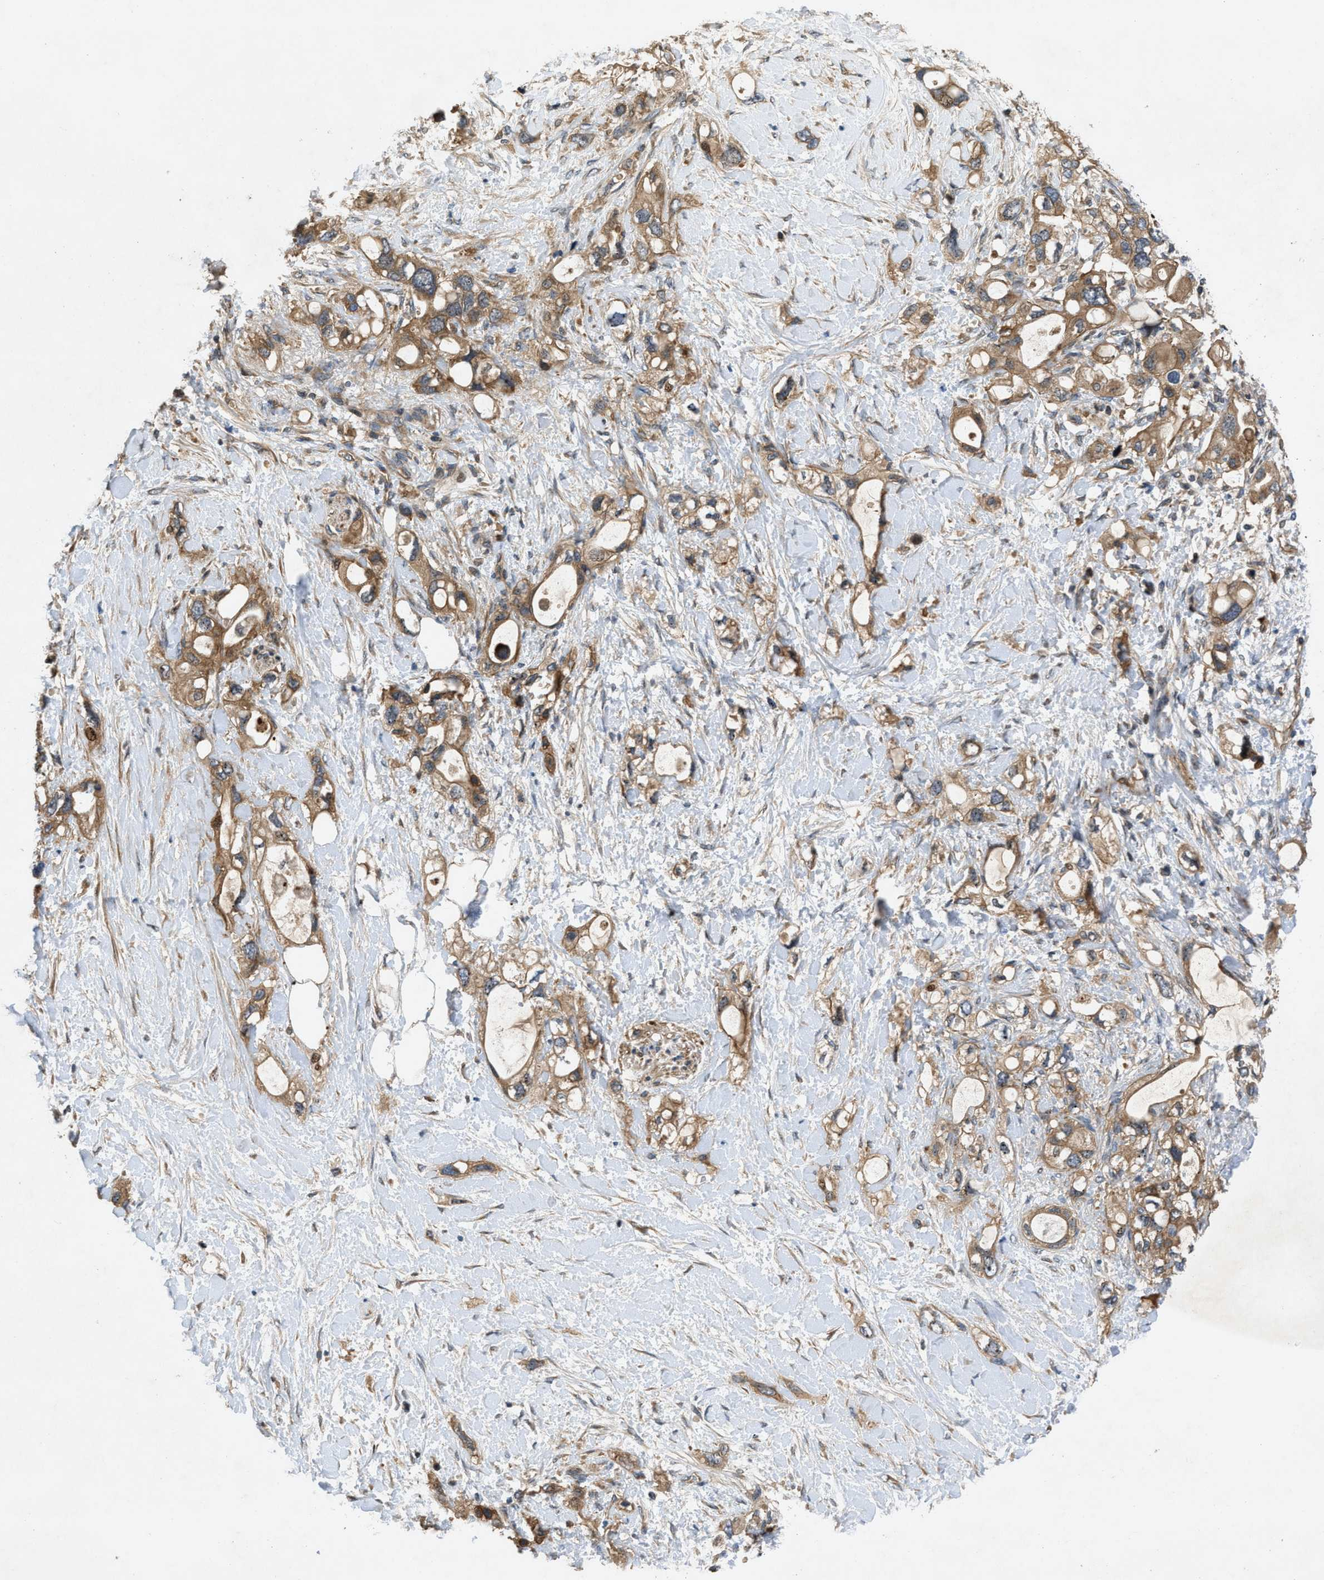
{"staining": {"intensity": "moderate", "quantity": ">75%", "location": "cytoplasmic/membranous"}, "tissue": "pancreatic cancer", "cell_type": "Tumor cells", "image_type": "cancer", "snomed": [{"axis": "morphology", "description": "Adenocarcinoma, NOS"}, {"axis": "topography", "description": "Pancreas"}], "caption": "Adenocarcinoma (pancreatic) tissue reveals moderate cytoplasmic/membranous positivity in approximately >75% of tumor cells Using DAB (3,3'-diaminobenzidine) (brown) and hematoxylin (blue) stains, captured at high magnification using brightfield microscopy.", "gene": "CNNM3", "patient": {"sex": "female", "age": 56}}